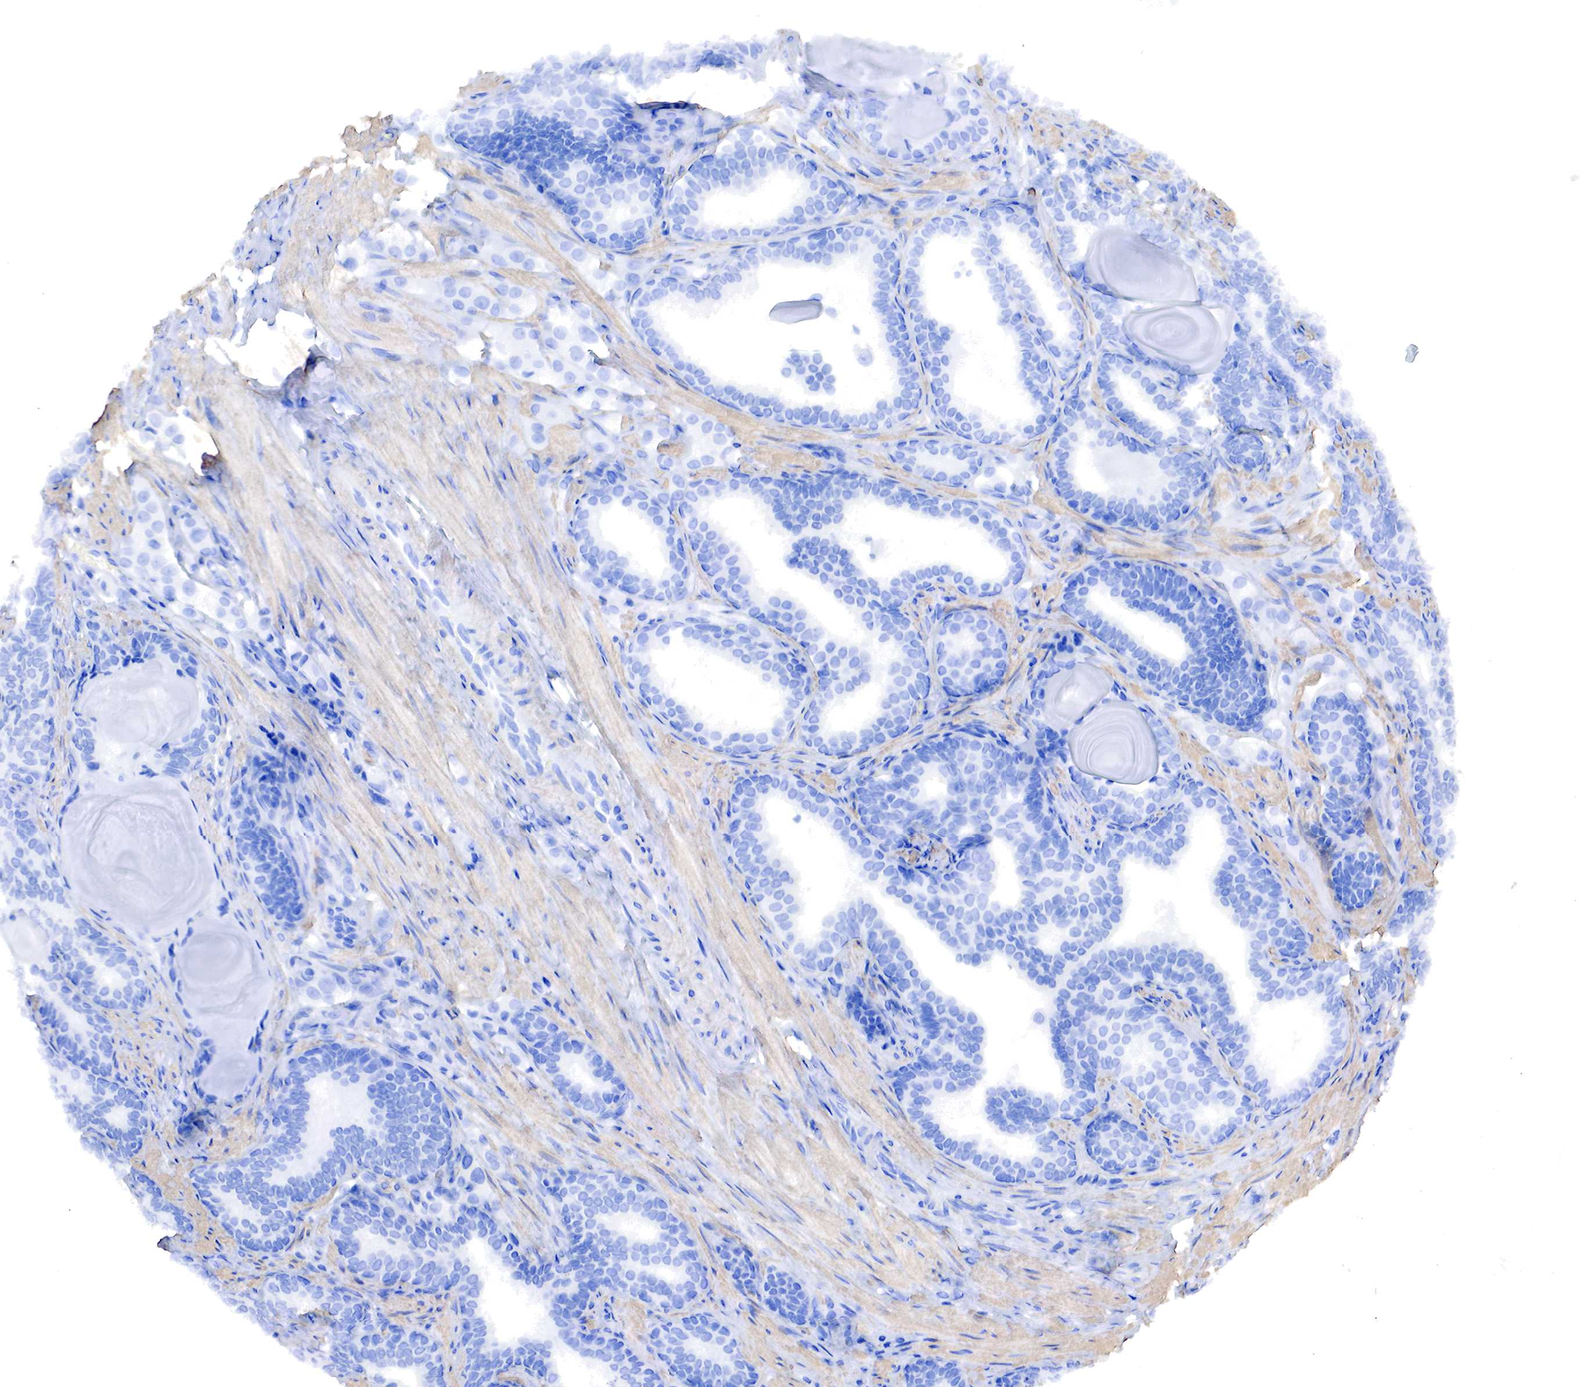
{"staining": {"intensity": "negative", "quantity": "none", "location": "none"}, "tissue": "prostate cancer", "cell_type": "Tumor cells", "image_type": "cancer", "snomed": [{"axis": "morphology", "description": "Adenocarcinoma, Medium grade"}, {"axis": "topography", "description": "Prostate"}], "caption": "This photomicrograph is of medium-grade adenocarcinoma (prostate) stained with immunohistochemistry to label a protein in brown with the nuclei are counter-stained blue. There is no staining in tumor cells.", "gene": "TPM1", "patient": {"sex": "male", "age": 70}}